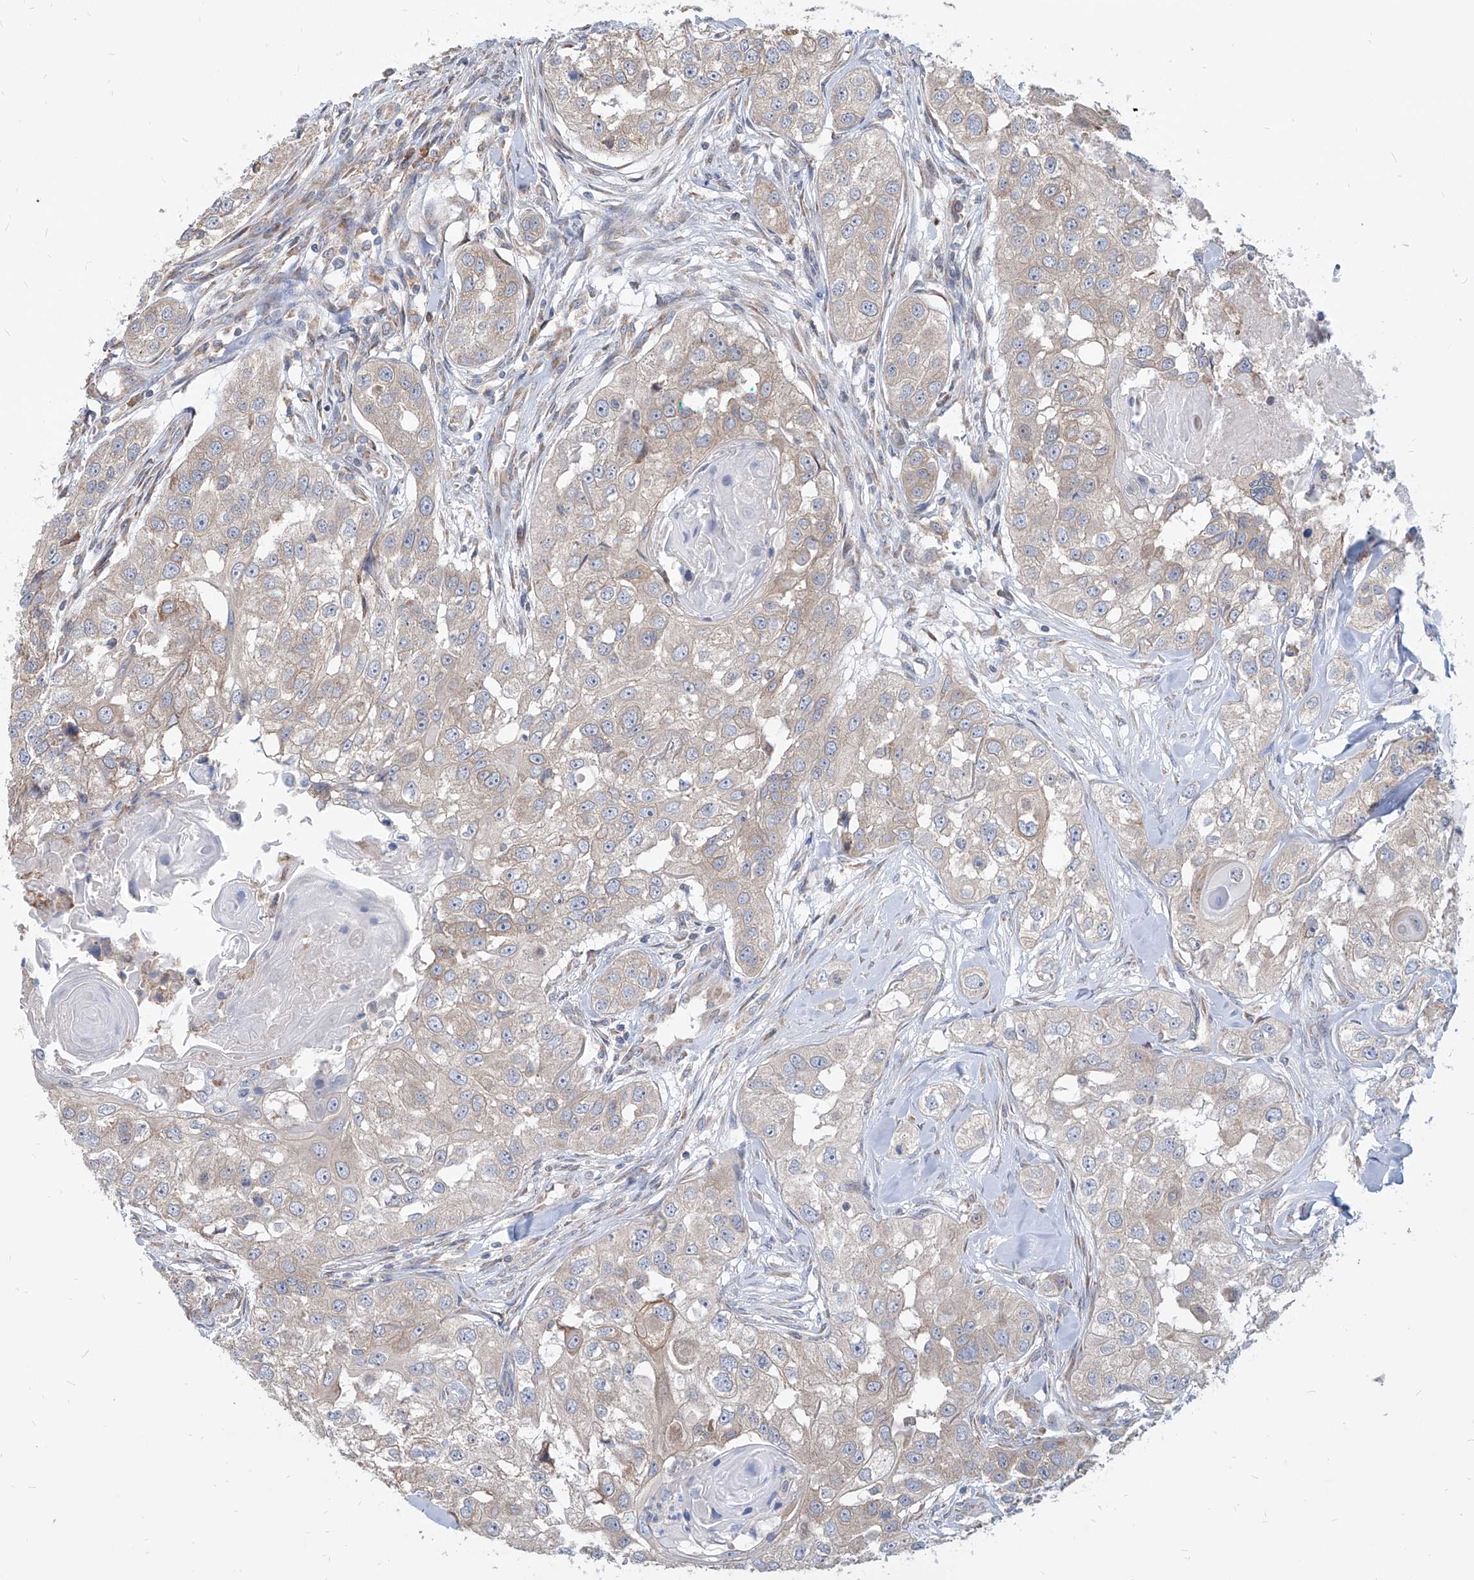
{"staining": {"intensity": "weak", "quantity": "25%-75%", "location": "cytoplasmic/membranous"}, "tissue": "head and neck cancer", "cell_type": "Tumor cells", "image_type": "cancer", "snomed": [{"axis": "morphology", "description": "Normal tissue, NOS"}, {"axis": "morphology", "description": "Squamous cell carcinoma, NOS"}, {"axis": "topography", "description": "Skeletal muscle"}, {"axis": "topography", "description": "Head-Neck"}], "caption": "This histopathology image demonstrates immunohistochemistry (IHC) staining of human head and neck cancer (squamous cell carcinoma), with low weak cytoplasmic/membranous expression in about 25%-75% of tumor cells.", "gene": "FAM83B", "patient": {"sex": "male", "age": 51}}